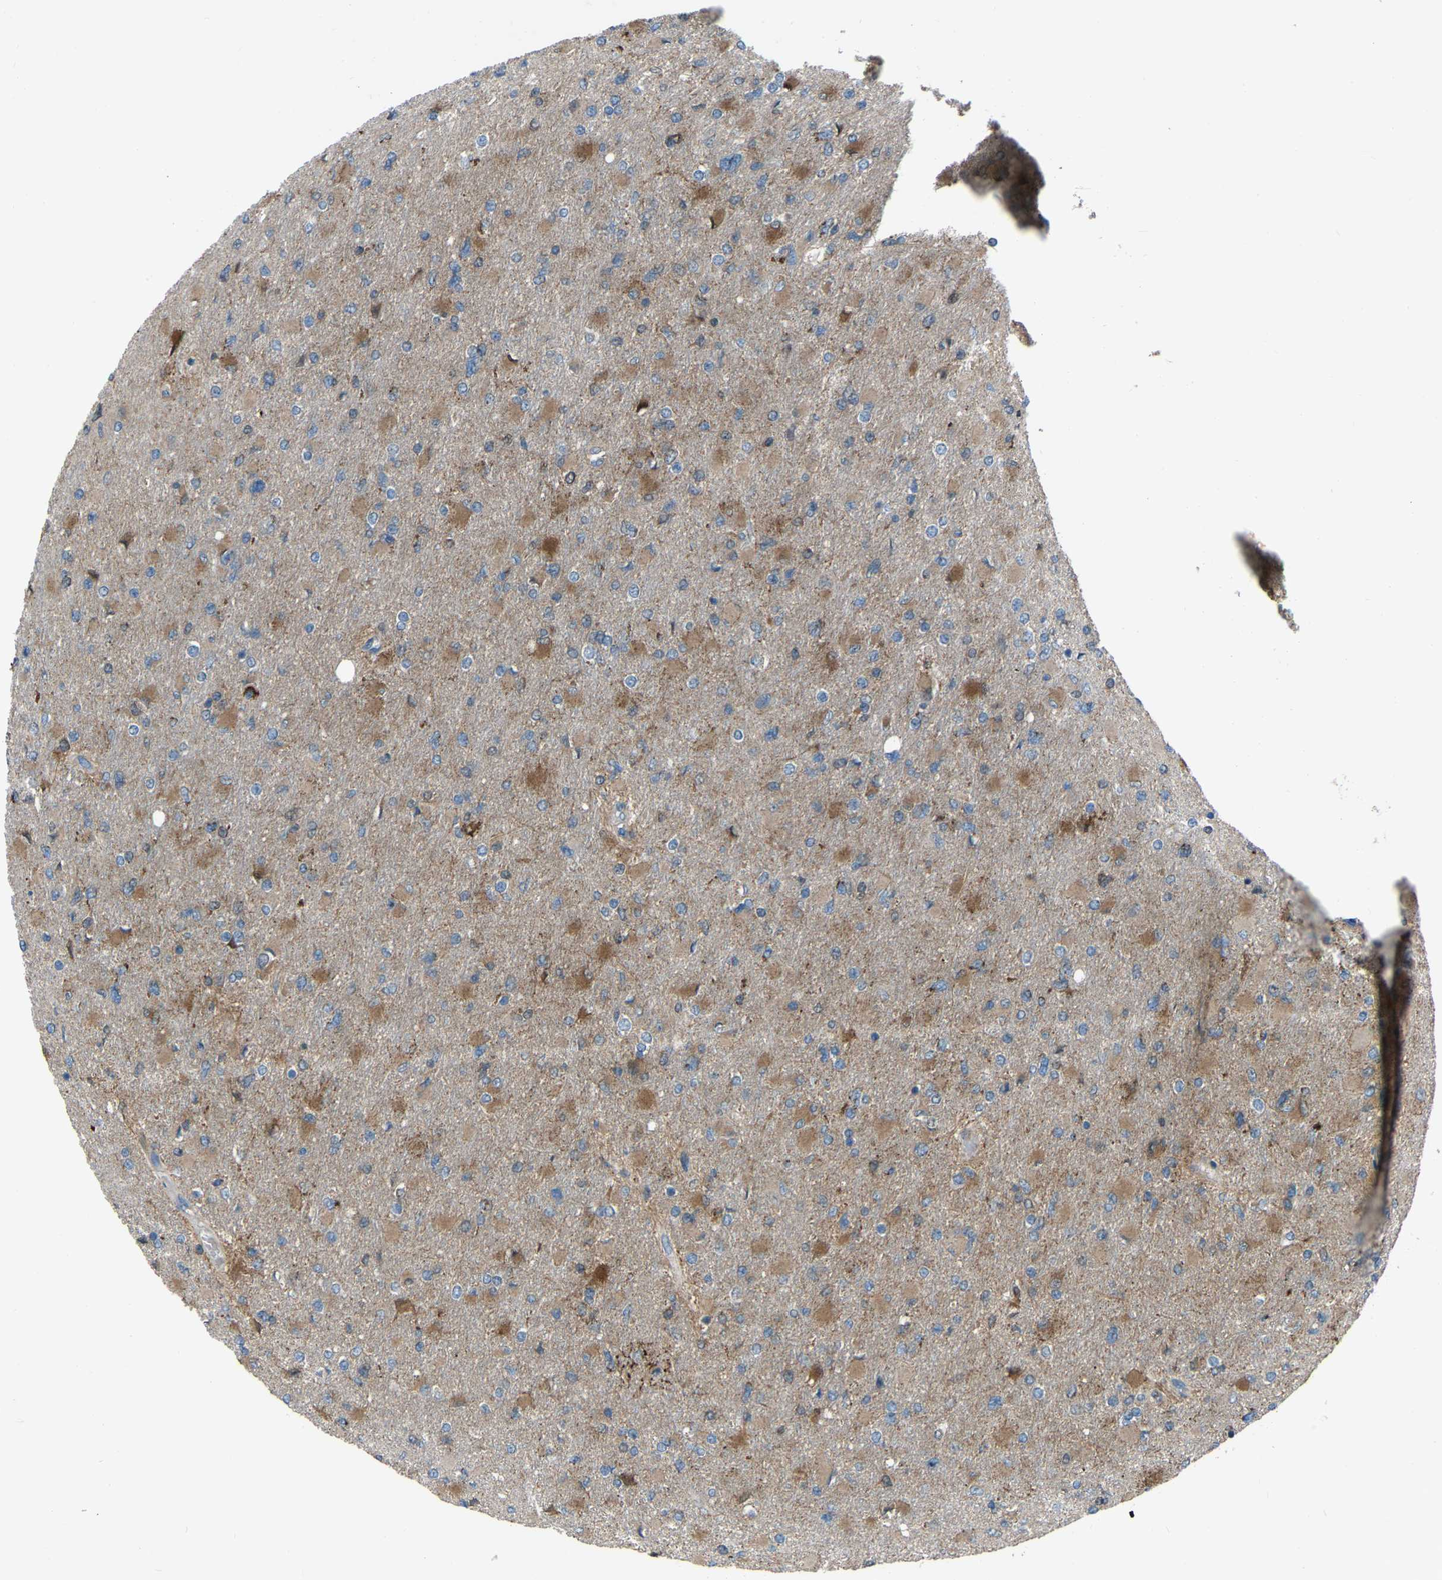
{"staining": {"intensity": "moderate", "quantity": "<25%", "location": "cytoplasmic/membranous"}, "tissue": "glioma", "cell_type": "Tumor cells", "image_type": "cancer", "snomed": [{"axis": "morphology", "description": "Glioma, malignant, High grade"}, {"axis": "topography", "description": "Cerebral cortex"}], "caption": "Immunohistochemistry (IHC) staining of malignant high-grade glioma, which displays low levels of moderate cytoplasmic/membranous staining in about <25% of tumor cells indicating moderate cytoplasmic/membranous protein staining. The staining was performed using DAB (3,3'-diaminobenzidine) (brown) for protein detection and nuclei were counterstained in hematoxylin (blue).", "gene": "AKR1A1", "patient": {"sex": "female", "age": 36}}